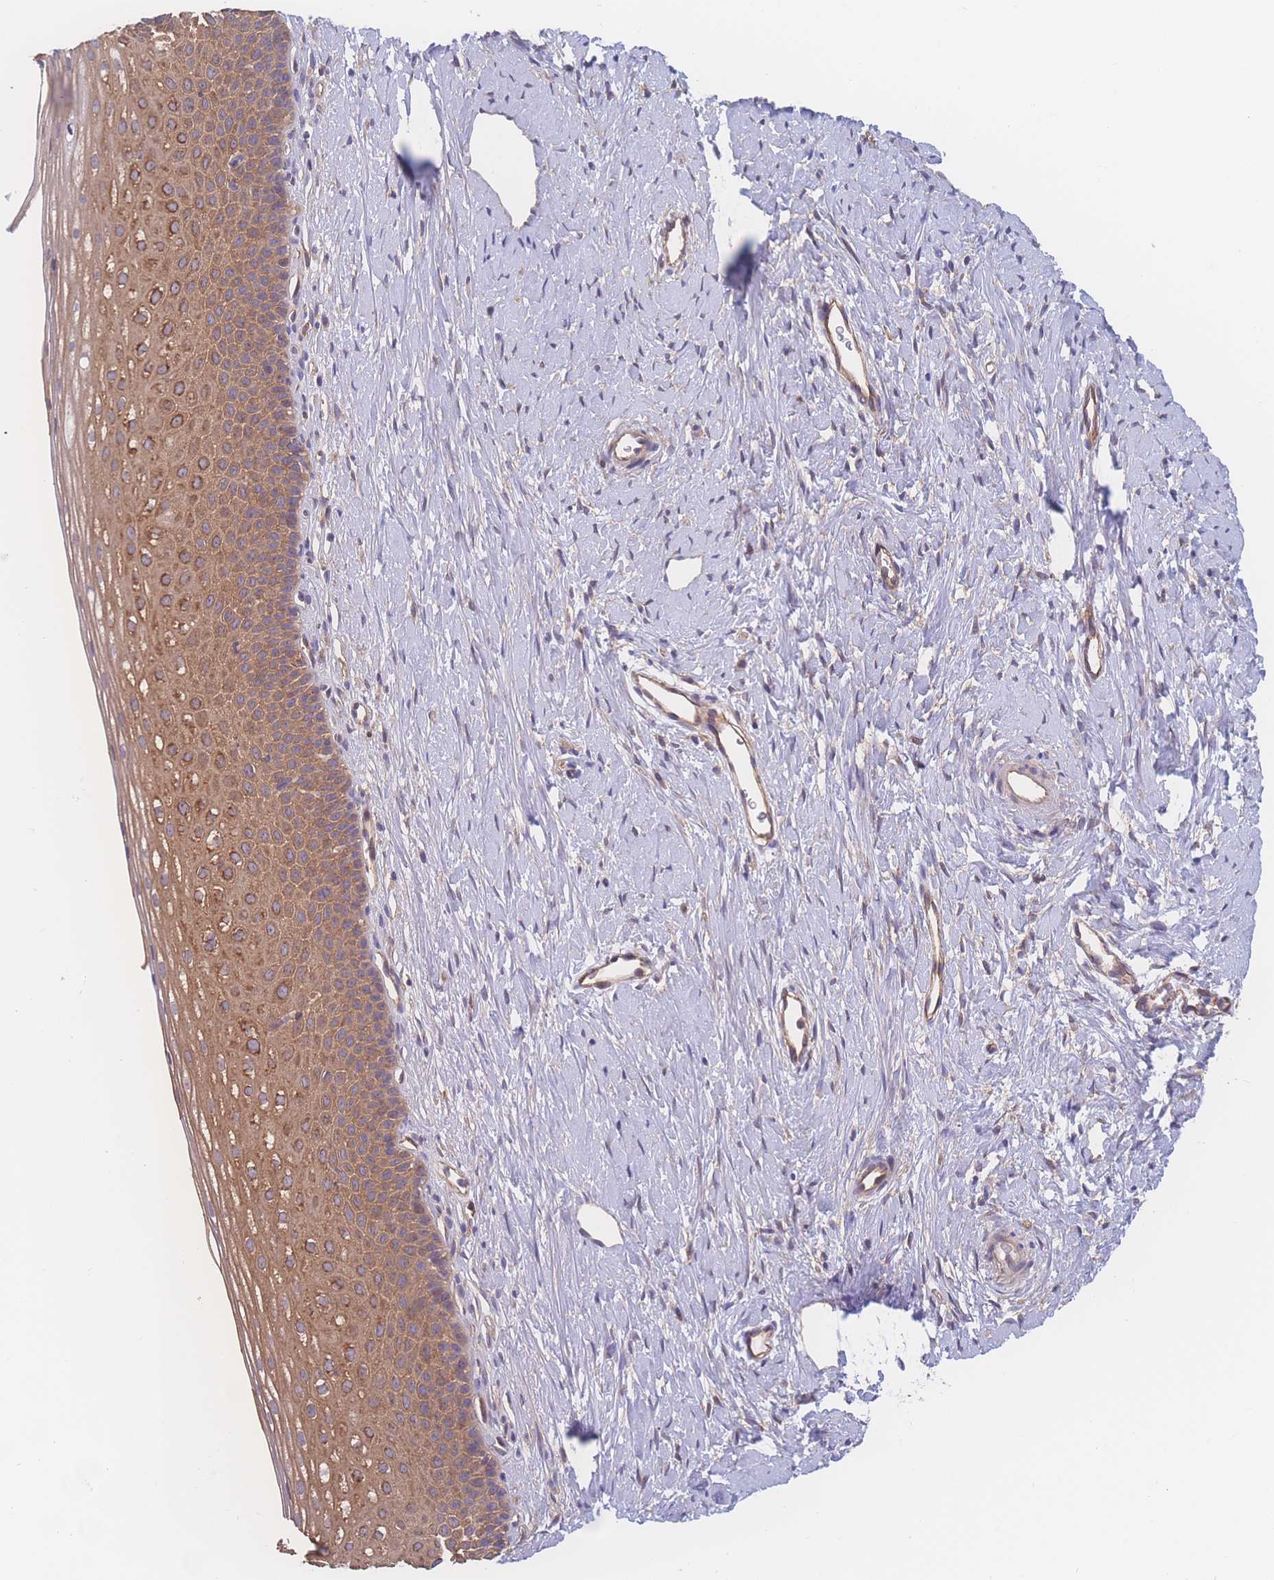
{"staining": {"intensity": "moderate", "quantity": ">75%", "location": "cytoplasmic/membranous"}, "tissue": "cervix", "cell_type": "Glandular cells", "image_type": "normal", "snomed": [{"axis": "morphology", "description": "Normal tissue, NOS"}, {"axis": "topography", "description": "Cervix"}], "caption": "Immunohistochemical staining of unremarkable human cervix demonstrates >75% levels of moderate cytoplasmic/membranous protein positivity in about >75% of glandular cells.", "gene": "CFAP97", "patient": {"sex": "female", "age": 57}}